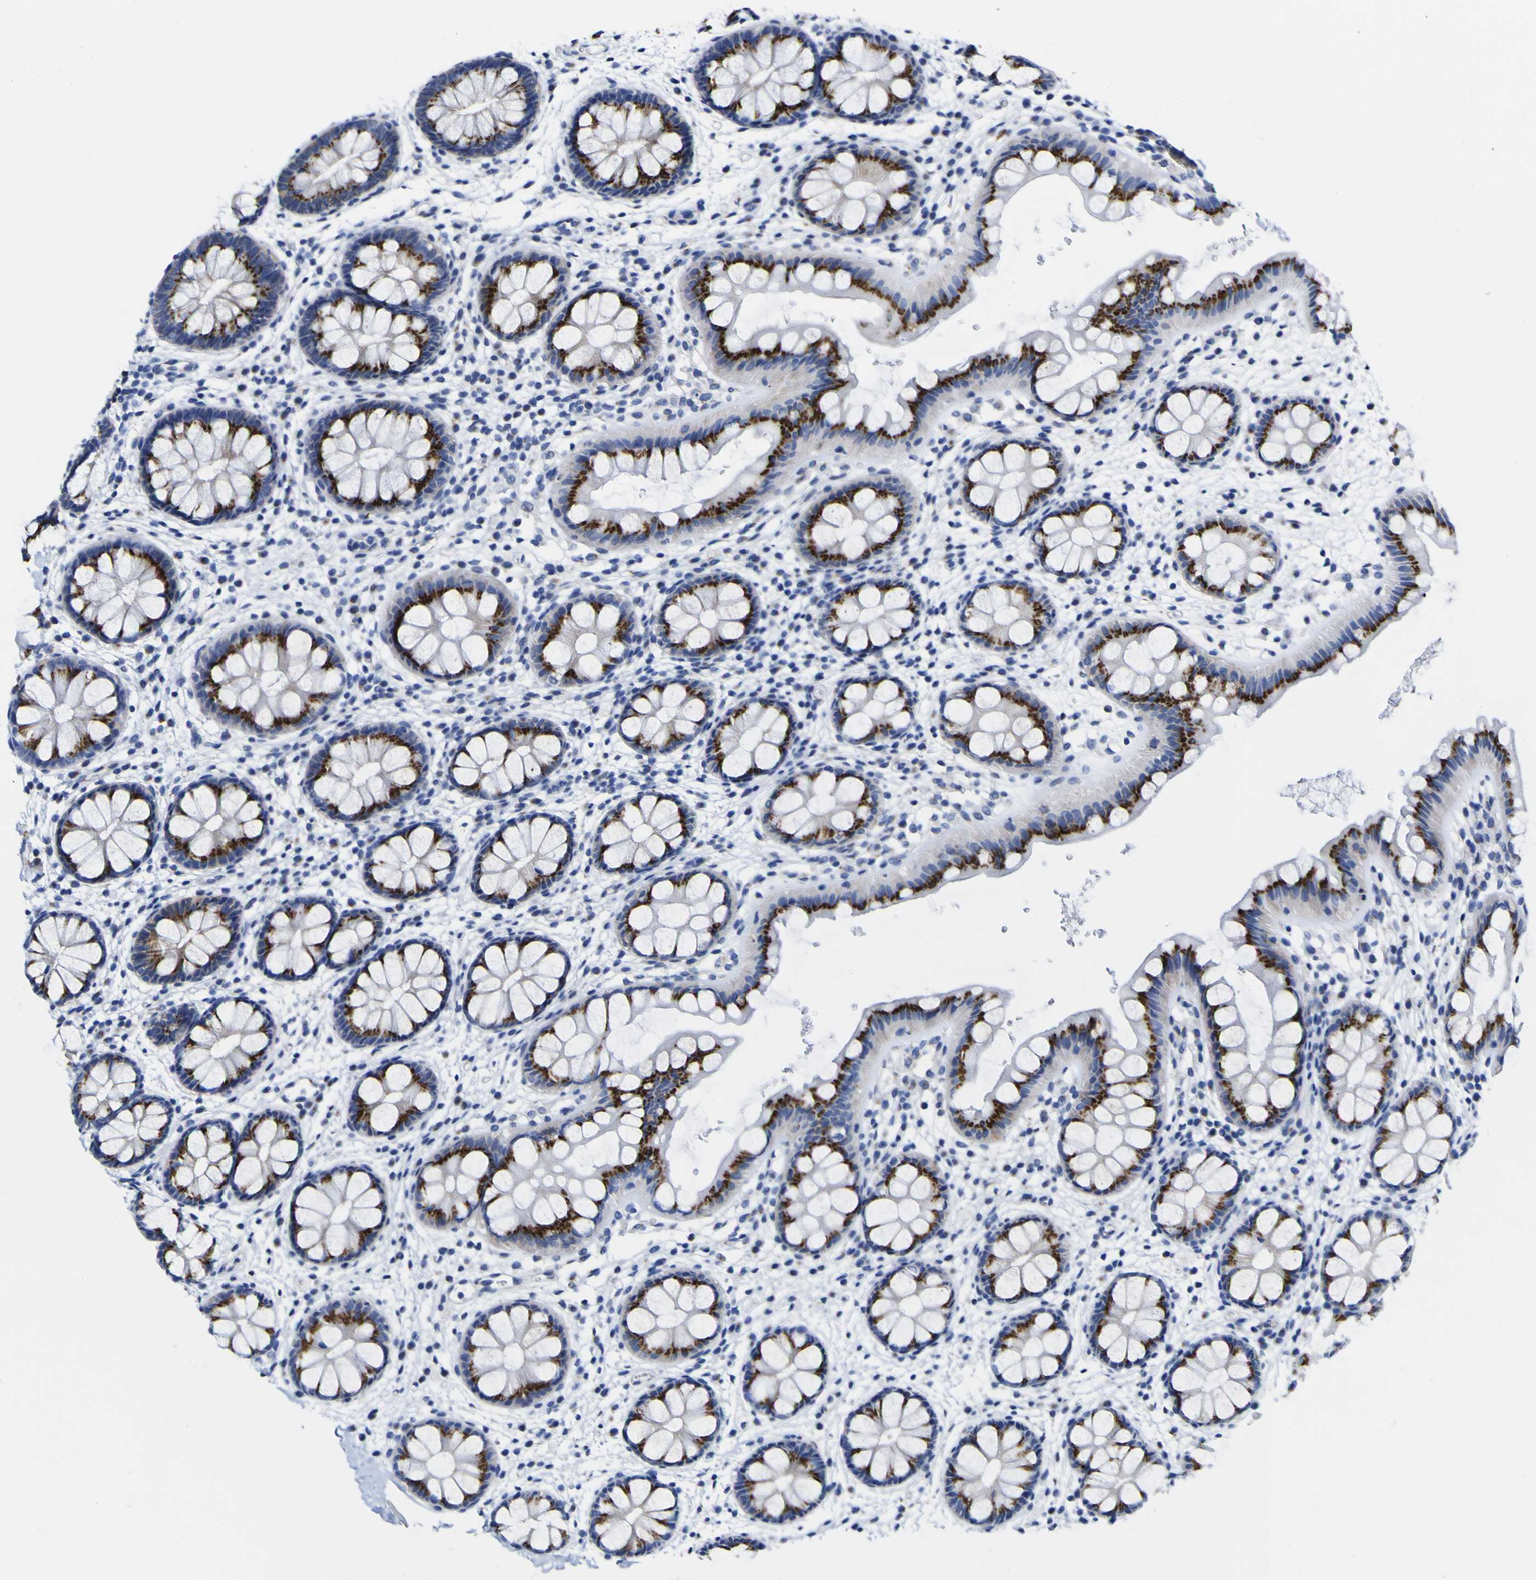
{"staining": {"intensity": "strong", "quantity": ">75%", "location": "cytoplasmic/membranous"}, "tissue": "rectum", "cell_type": "Glandular cells", "image_type": "normal", "snomed": [{"axis": "morphology", "description": "Normal tissue, NOS"}, {"axis": "topography", "description": "Rectum"}], "caption": "Strong cytoplasmic/membranous protein positivity is appreciated in approximately >75% of glandular cells in rectum. (Stains: DAB (3,3'-diaminobenzidine) in brown, nuclei in blue, Microscopy: brightfield microscopy at high magnification).", "gene": "GOLM1", "patient": {"sex": "female", "age": 24}}